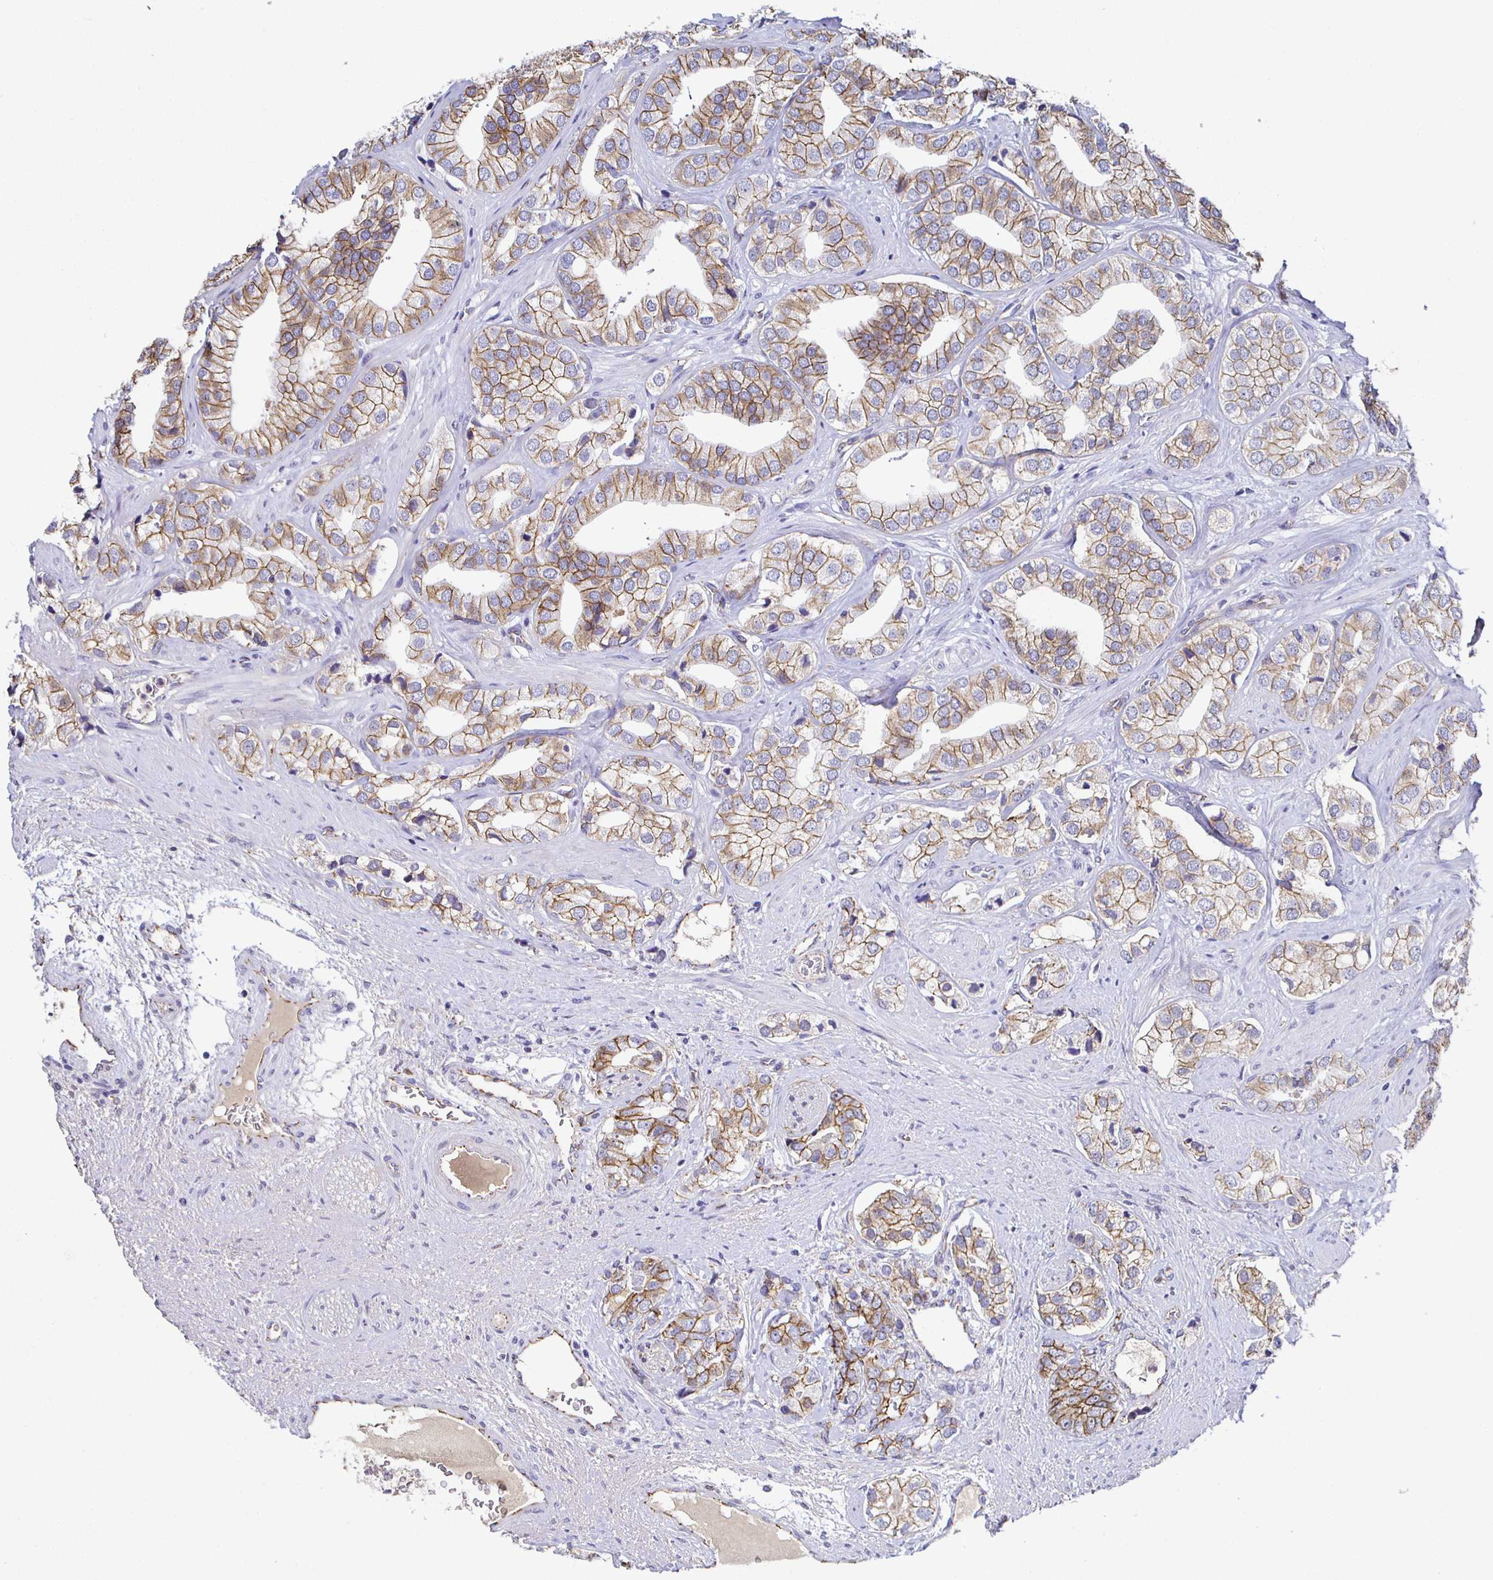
{"staining": {"intensity": "moderate", "quantity": "25%-75%", "location": "cytoplasmic/membranous"}, "tissue": "prostate cancer", "cell_type": "Tumor cells", "image_type": "cancer", "snomed": [{"axis": "morphology", "description": "Adenocarcinoma, High grade"}, {"axis": "topography", "description": "Prostate"}], "caption": "An immunohistochemistry micrograph of neoplastic tissue is shown. Protein staining in brown labels moderate cytoplasmic/membranous positivity in prostate high-grade adenocarcinoma within tumor cells. The staining was performed using DAB (3,3'-diaminobenzidine), with brown indicating positive protein expression. Nuclei are stained blue with hematoxylin.", "gene": "PIWIL3", "patient": {"sex": "male", "age": 58}}